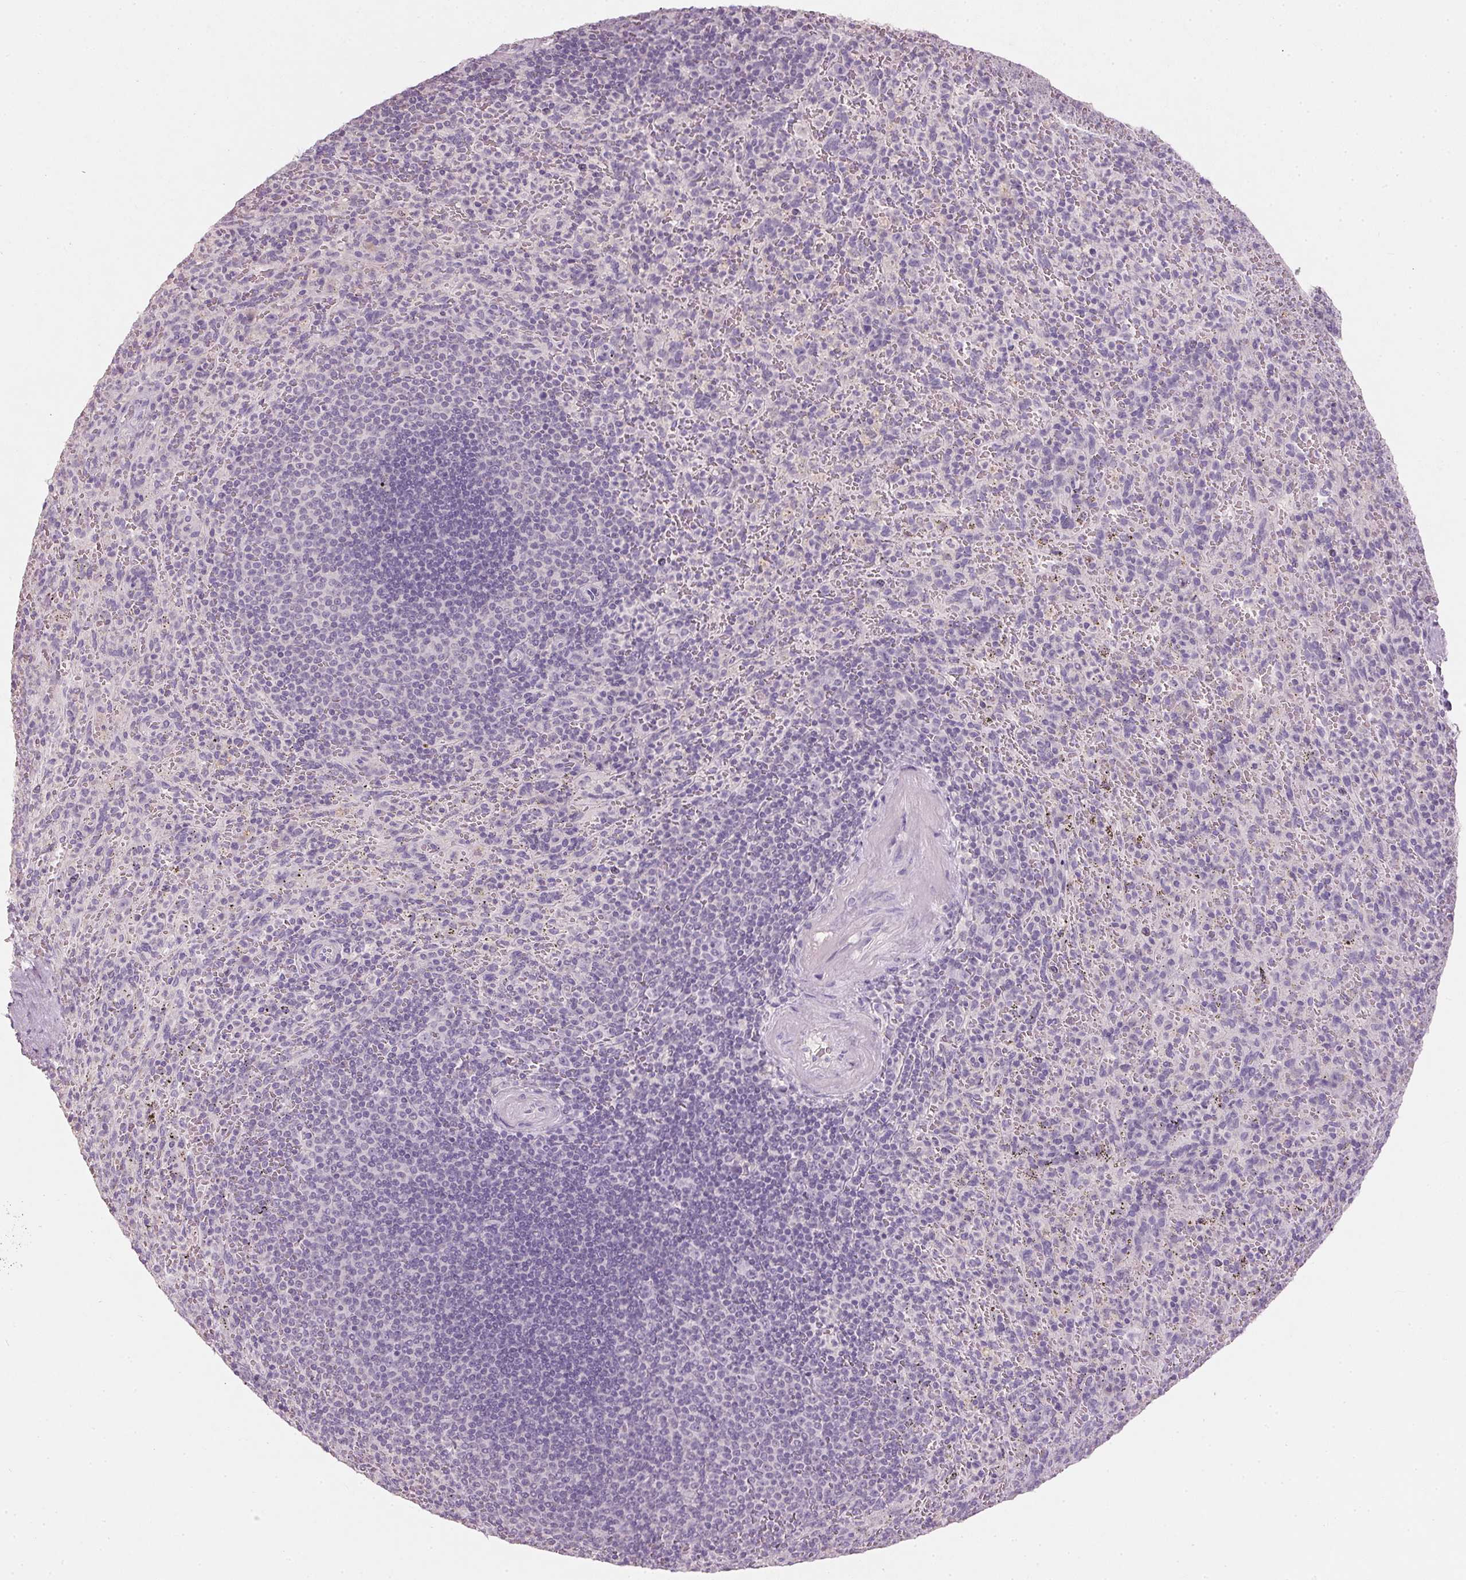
{"staining": {"intensity": "negative", "quantity": "none", "location": "none"}, "tissue": "spleen", "cell_type": "Cells in red pulp", "image_type": "normal", "snomed": [{"axis": "morphology", "description": "Normal tissue, NOS"}, {"axis": "topography", "description": "Spleen"}], "caption": "A micrograph of human spleen is negative for staining in cells in red pulp. The staining is performed using DAB brown chromogen with nuclei counter-stained in using hematoxylin.", "gene": "HSD17B1", "patient": {"sex": "male", "age": 57}}